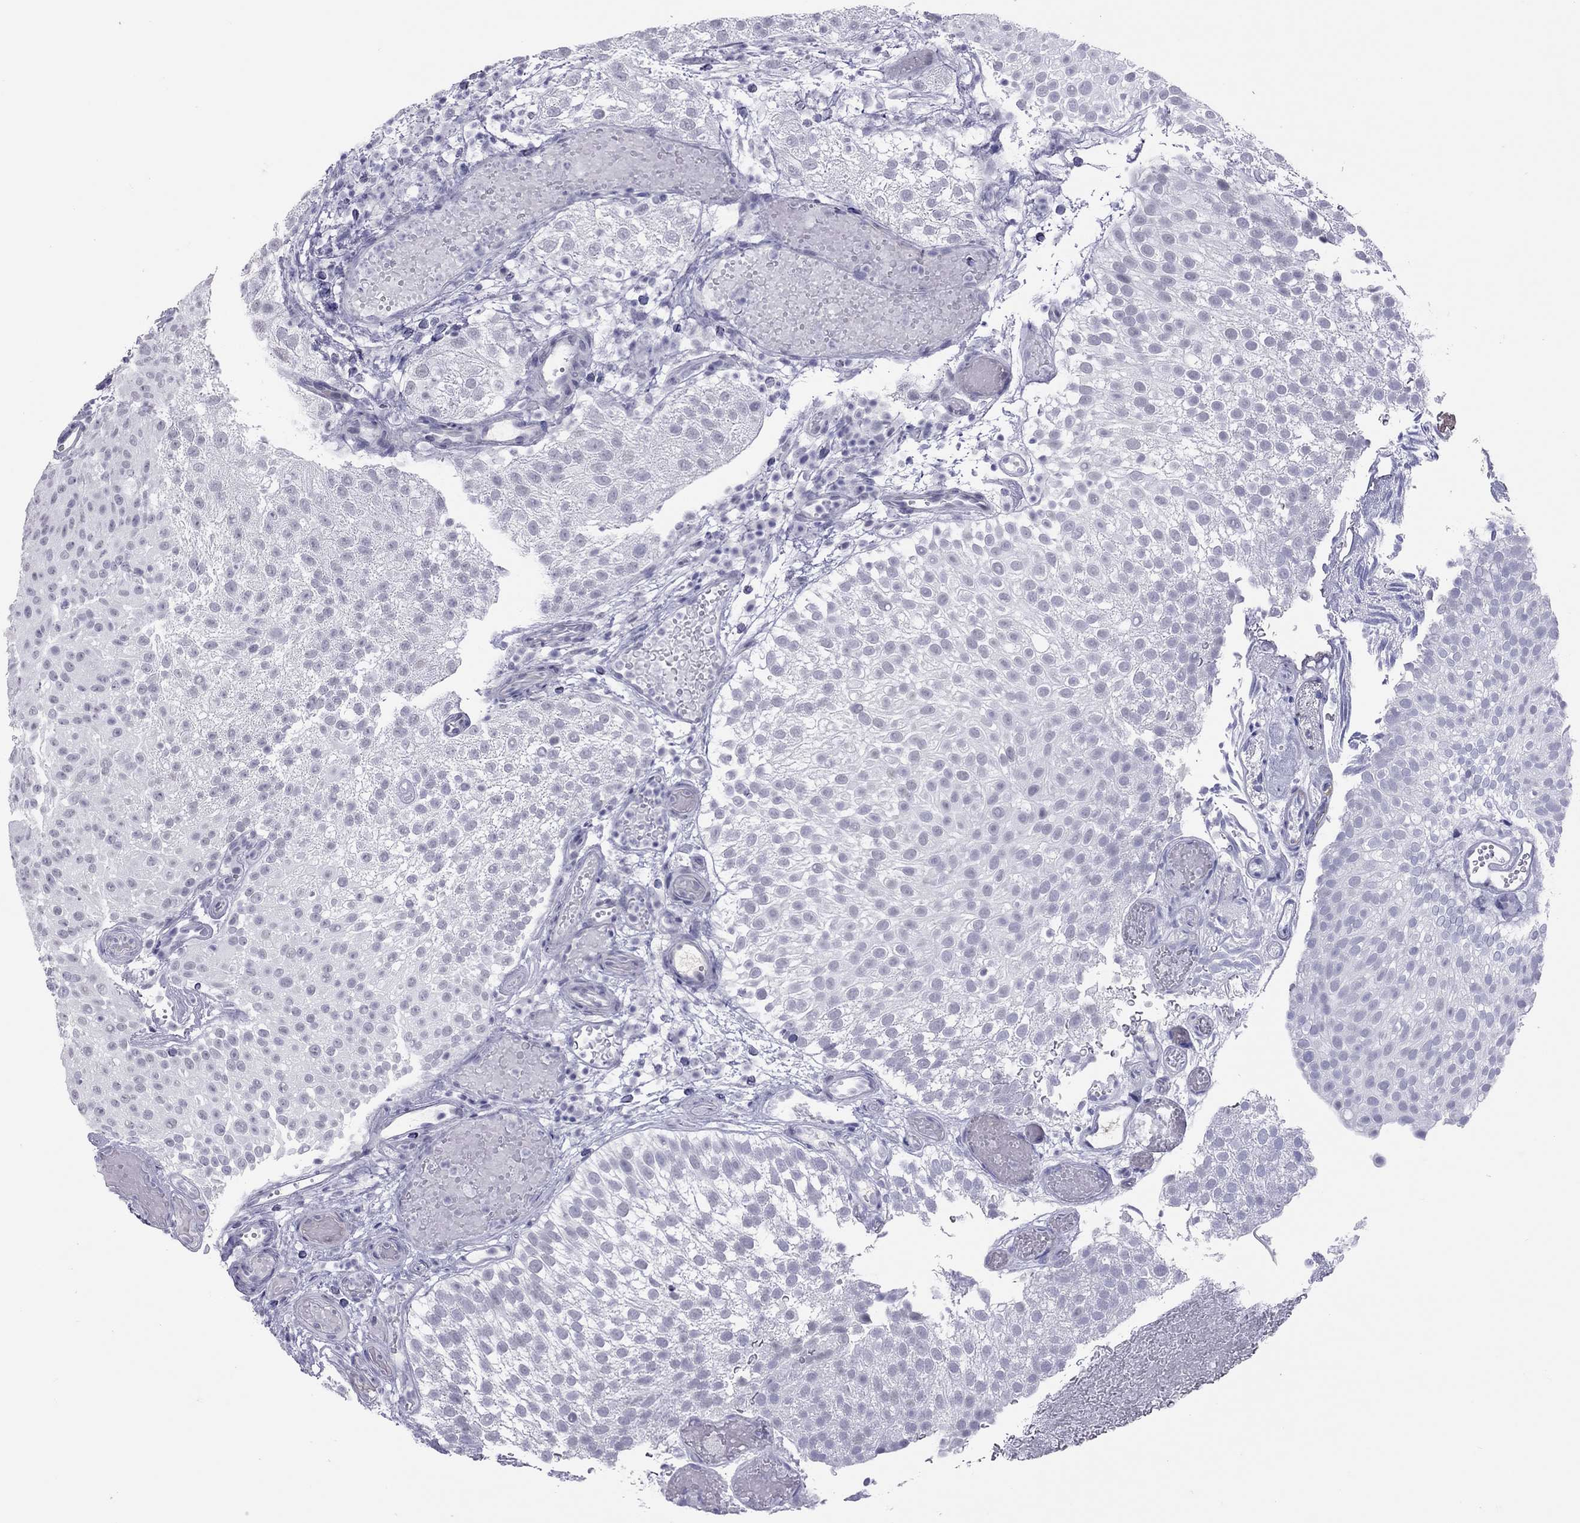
{"staining": {"intensity": "negative", "quantity": "none", "location": "none"}, "tissue": "urothelial cancer", "cell_type": "Tumor cells", "image_type": "cancer", "snomed": [{"axis": "morphology", "description": "Urothelial carcinoma, Low grade"}, {"axis": "topography", "description": "Urinary bladder"}], "caption": "IHC image of human urothelial cancer stained for a protein (brown), which demonstrates no expression in tumor cells. (Immunohistochemistry (ihc), brightfield microscopy, high magnification).", "gene": "JHY", "patient": {"sex": "male", "age": 78}}